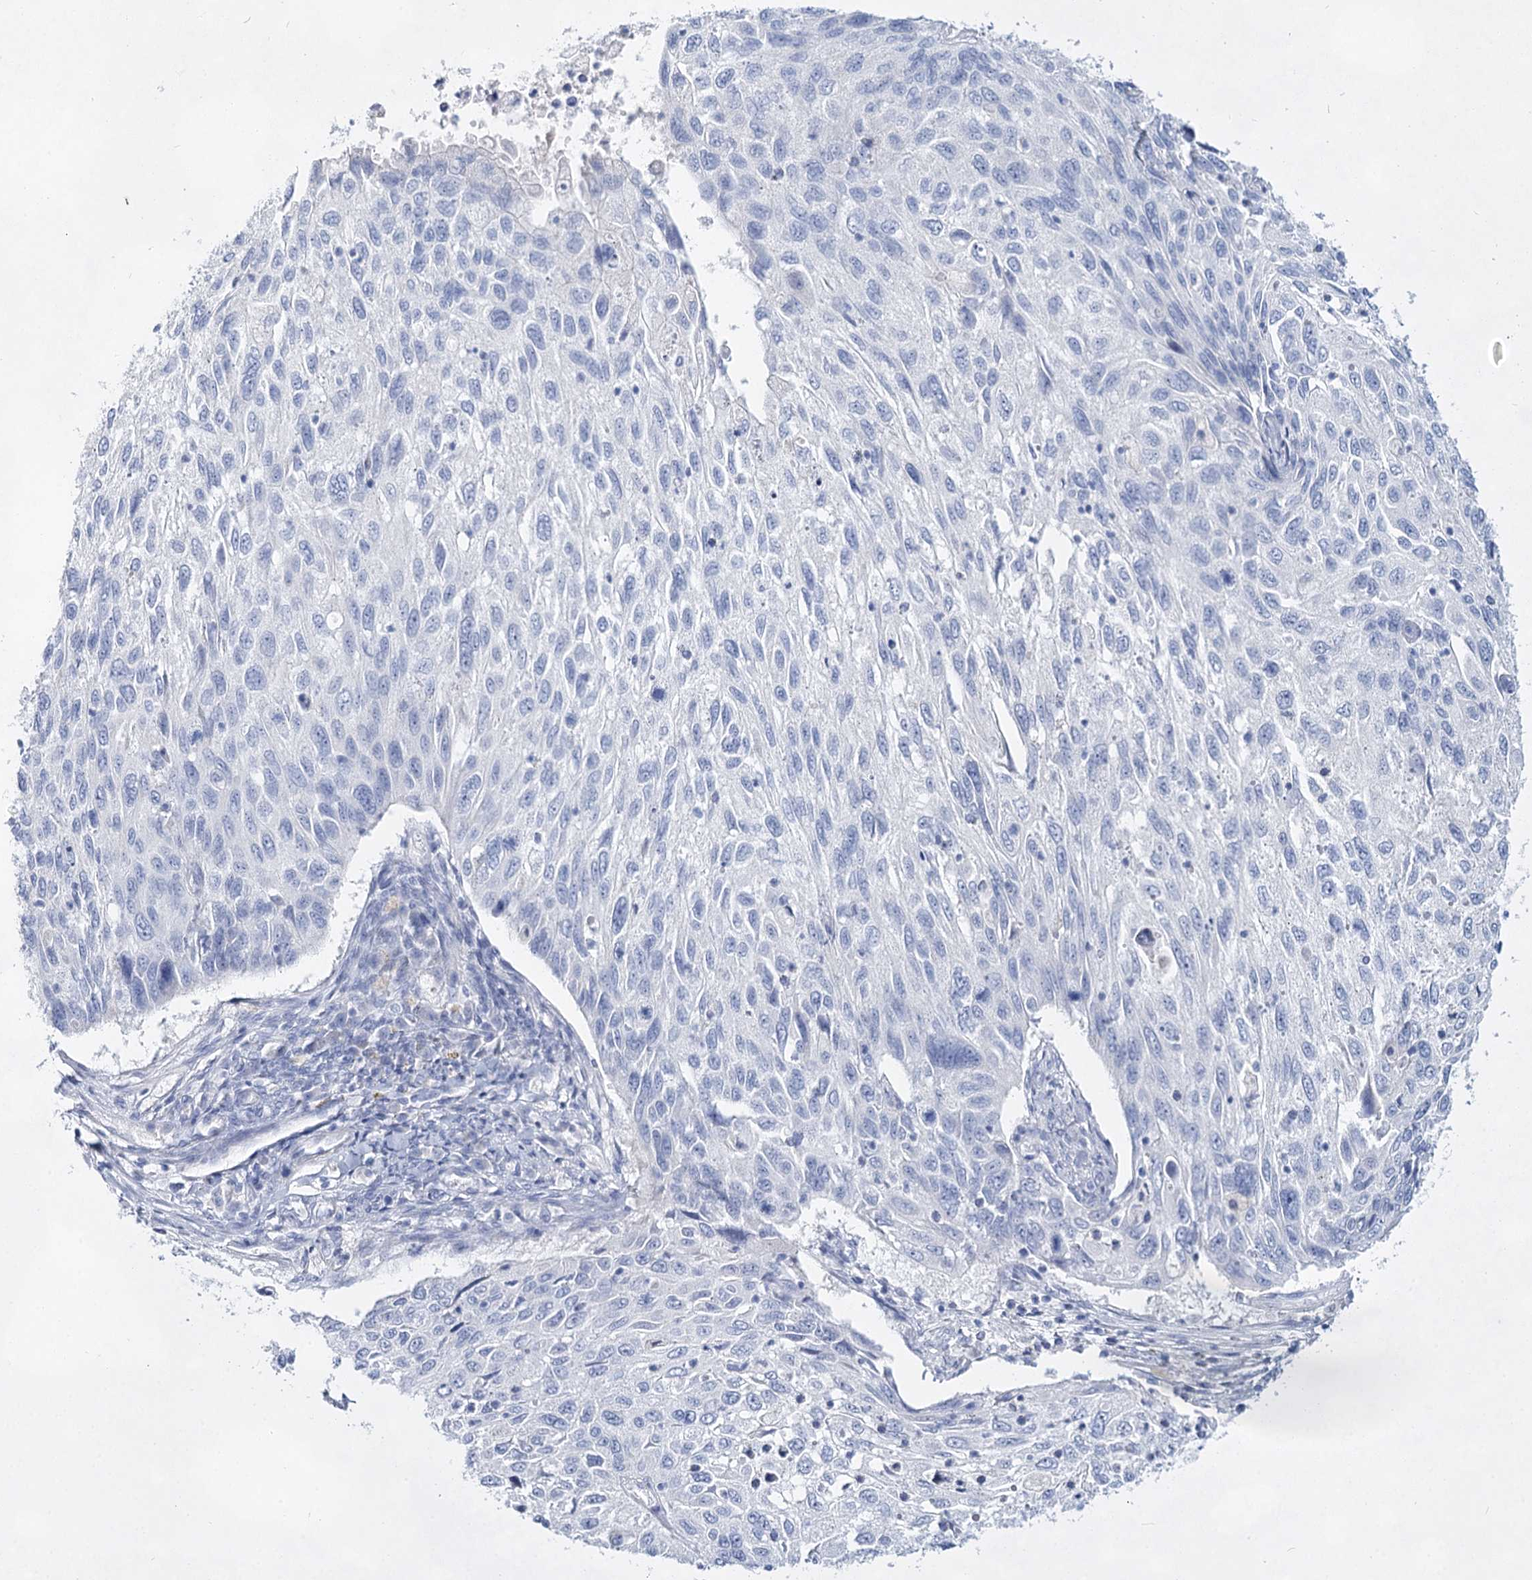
{"staining": {"intensity": "negative", "quantity": "none", "location": "none"}, "tissue": "cervical cancer", "cell_type": "Tumor cells", "image_type": "cancer", "snomed": [{"axis": "morphology", "description": "Squamous cell carcinoma, NOS"}, {"axis": "topography", "description": "Cervix"}], "caption": "The immunohistochemistry histopathology image has no significant positivity in tumor cells of squamous cell carcinoma (cervical) tissue.", "gene": "SLC17A2", "patient": {"sex": "female", "age": 70}}